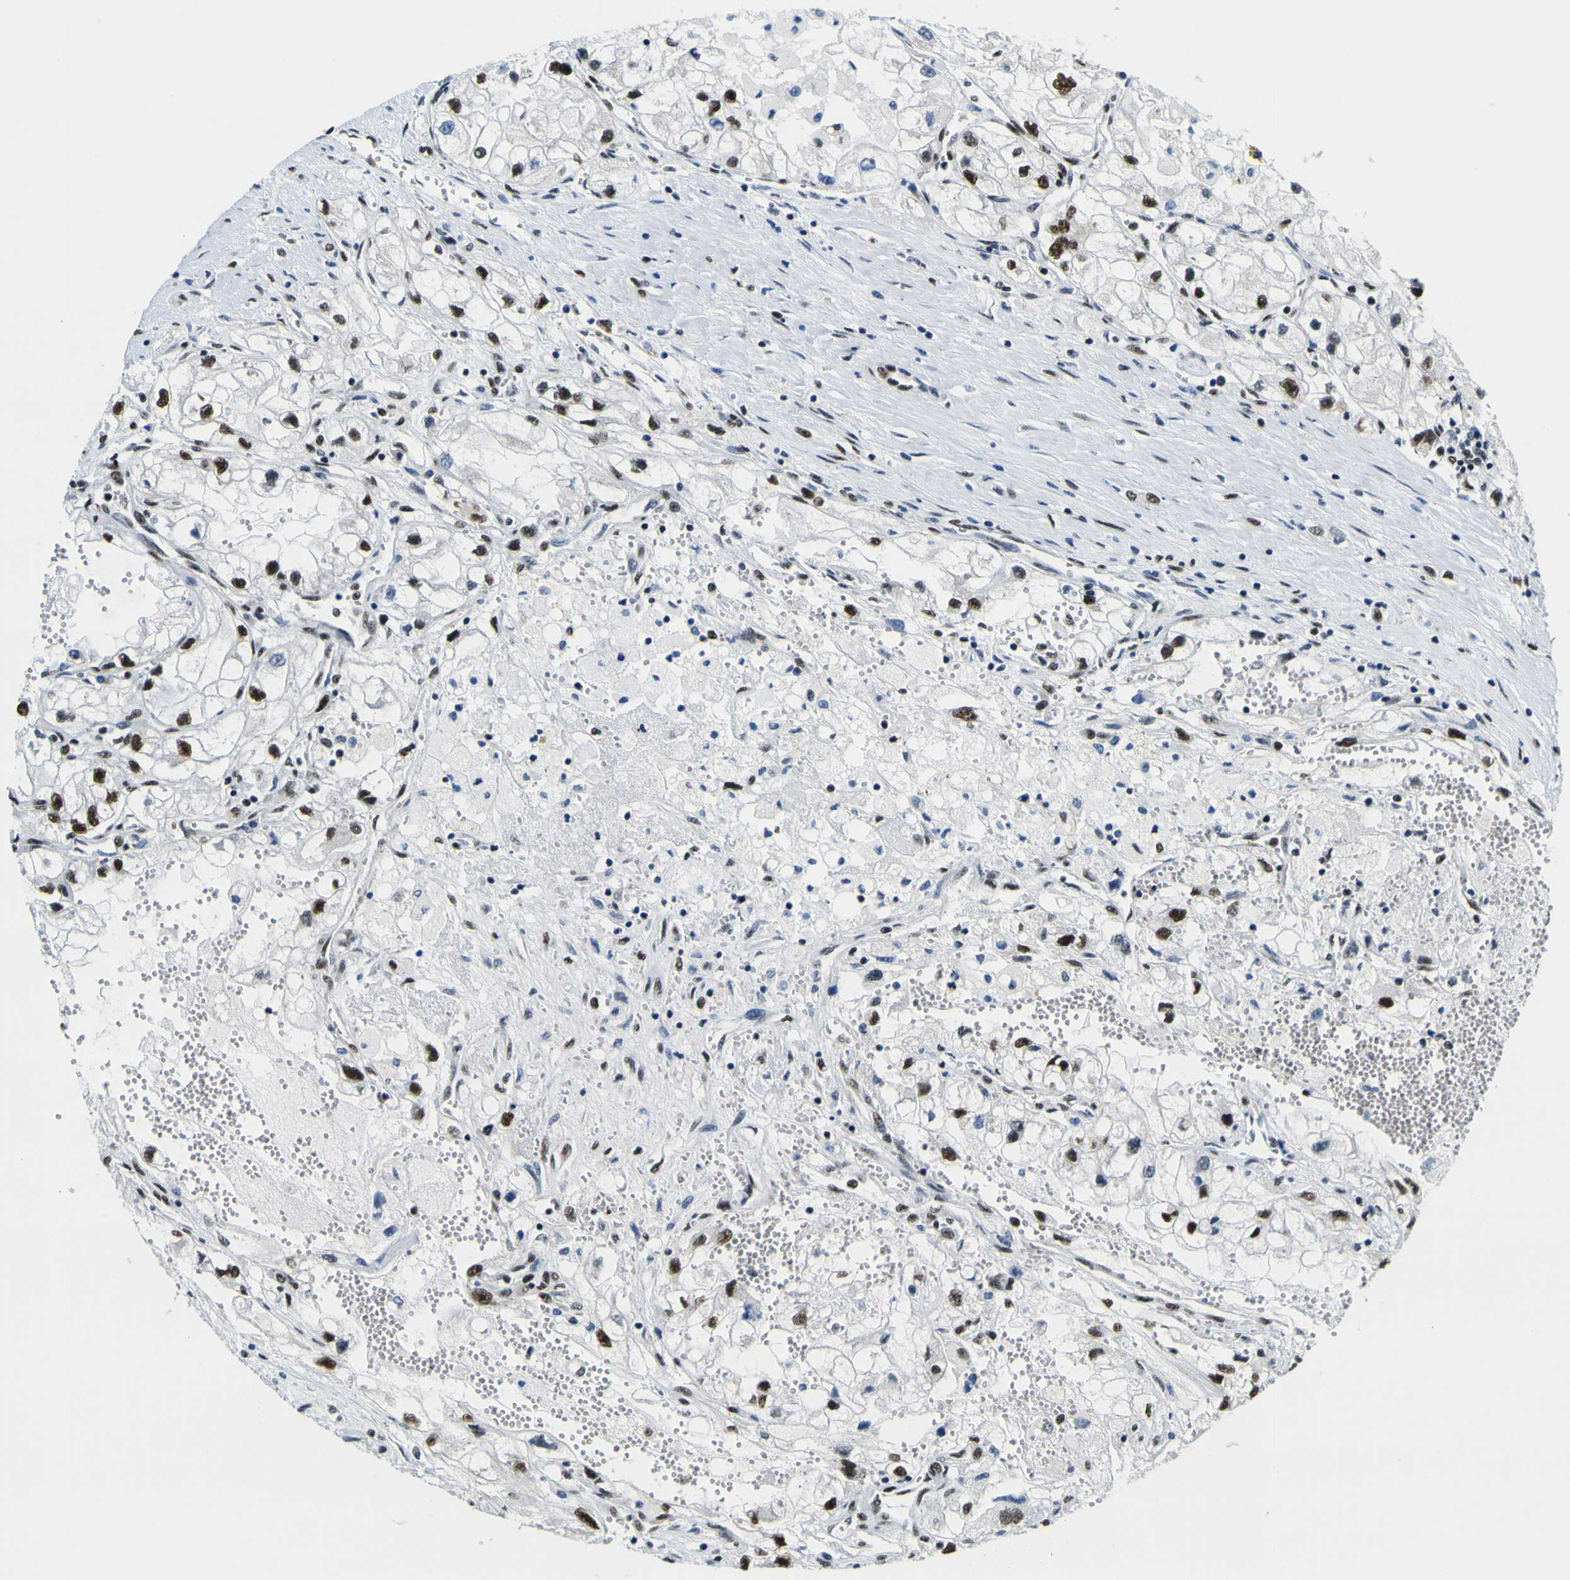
{"staining": {"intensity": "strong", "quantity": ">75%", "location": "nuclear"}, "tissue": "renal cancer", "cell_type": "Tumor cells", "image_type": "cancer", "snomed": [{"axis": "morphology", "description": "Adenocarcinoma, NOS"}, {"axis": "topography", "description": "Kidney"}], "caption": "IHC histopathology image of renal adenocarcinoma stained for a protein (brown), which shows high levels of strong nuclear positivity in about >75% of tumor cells.", "gene": "SP1", "patient": {"sex": "female", "age": 70}}